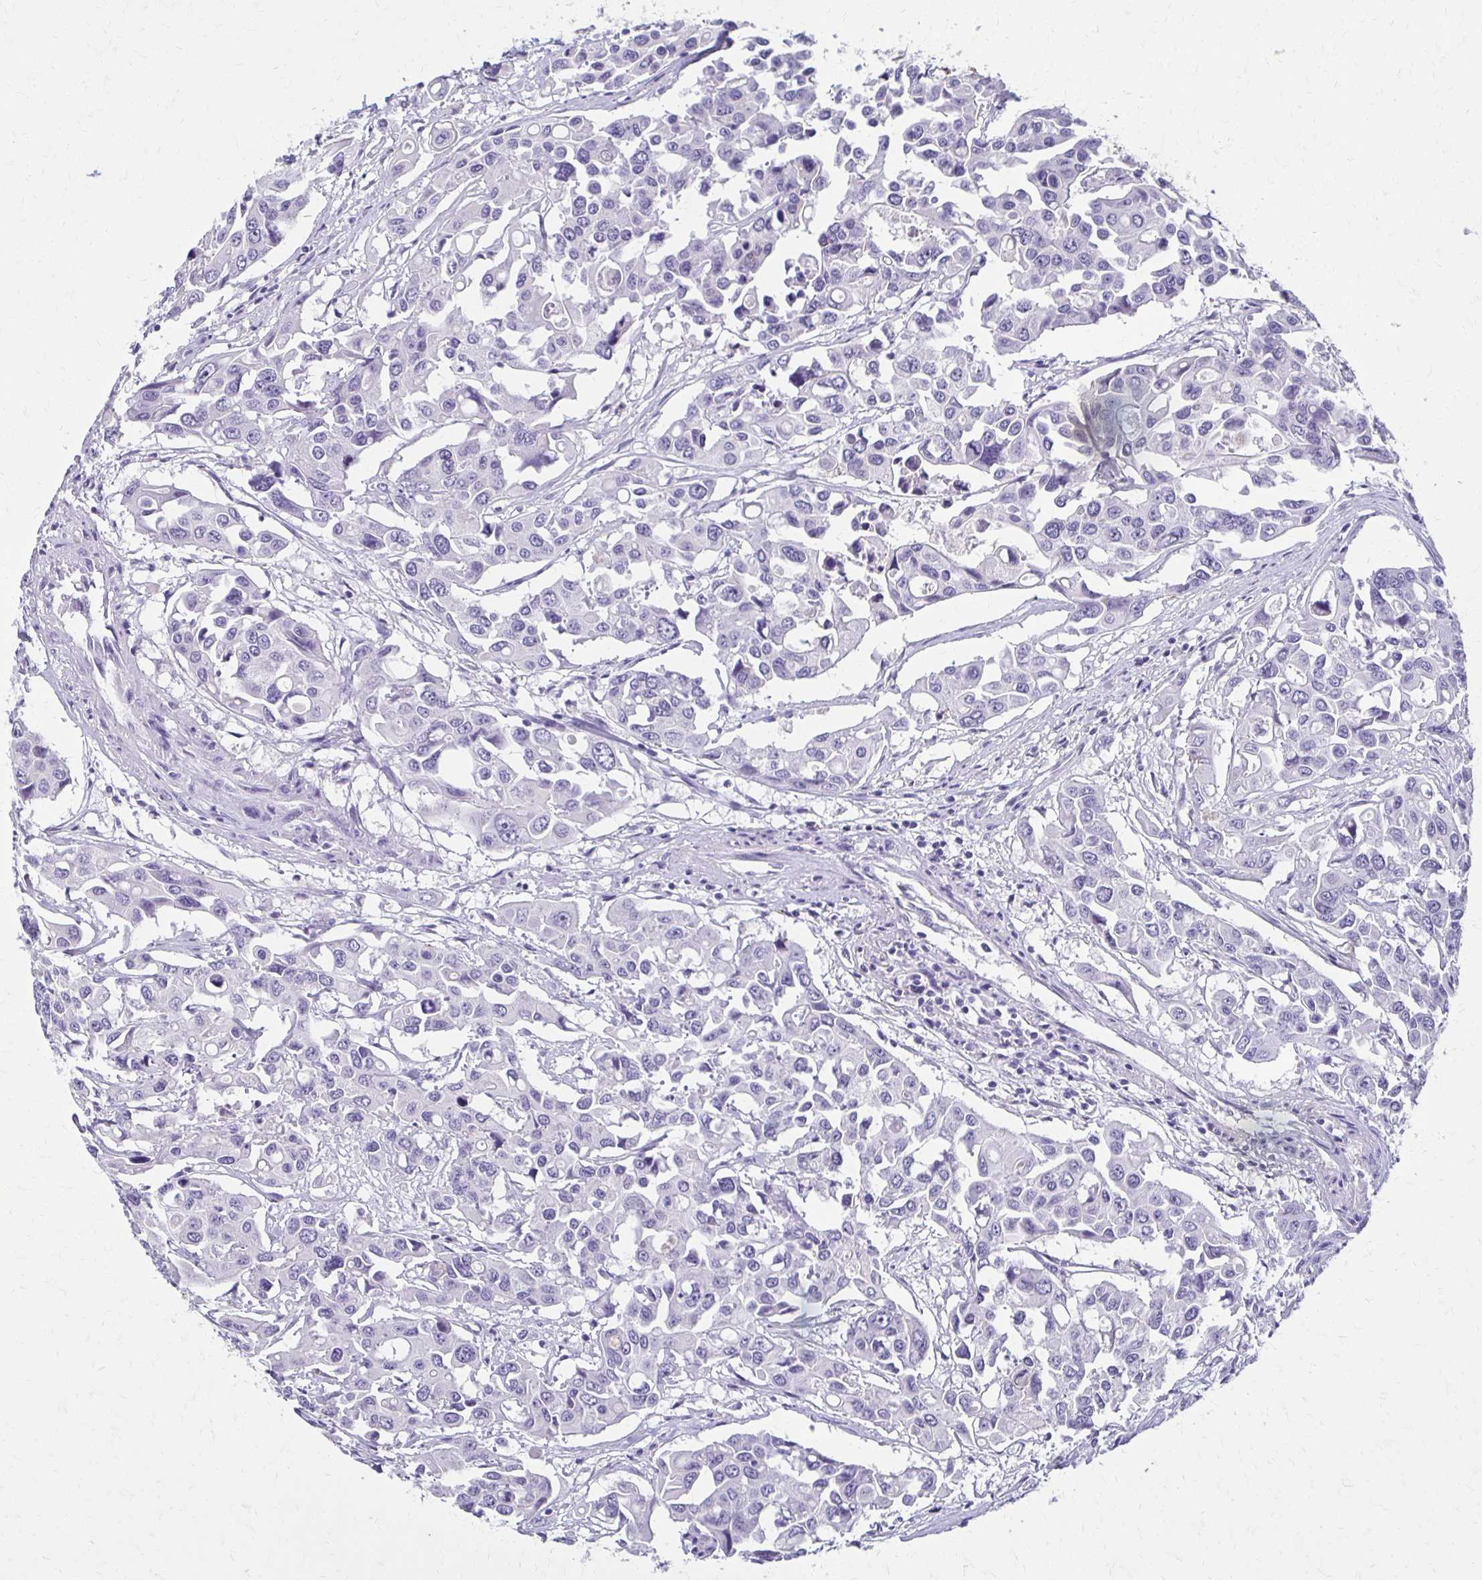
{"staining": {"intensity": "negative", "quantity": "none", "location": "none"}, "tissue": "colorectal cancer", "cell_type": "Tumor cells", "image_type": "cancer", "snomed": [{"axis": "morphology", "description": "Adenocarcinoma, NOS"}, {"axis": "topography", "description": "Colon"}], "caption": "The image exhibits no significant staining in tumor cells of colorectal cancer (adenocarcinoma).", "gene": "BBS12", "patient": {"sex": "male", "age": 77}}